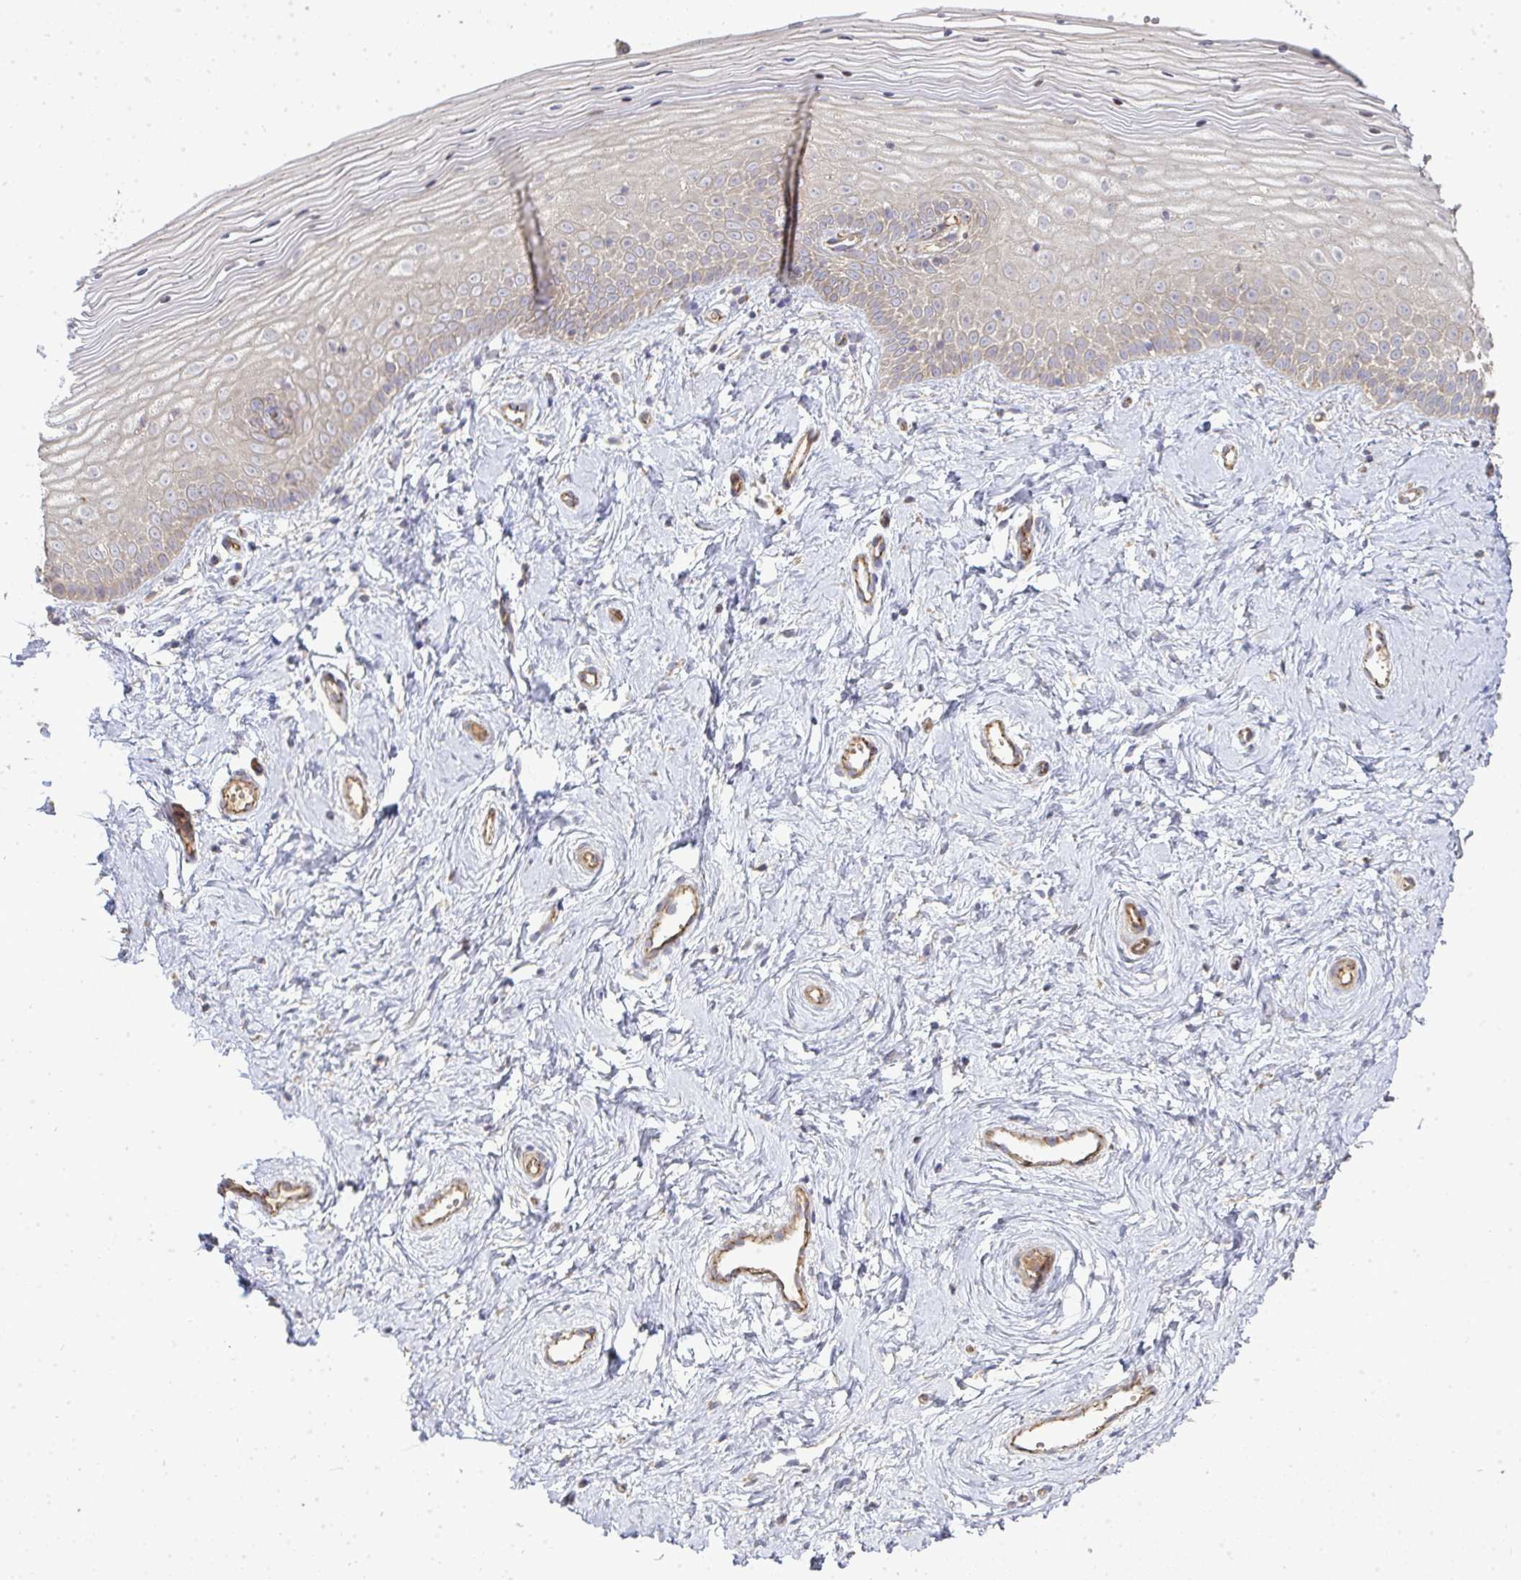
{"staining": {"intensity": "negative", "quantity": "none", "location": "none"}, "tissue": "vagina", "cell_type": "Squamous epithelial cells", "image_type": "normal", "snomed": [{"axis": "morphology", "description": "Normal tissue, NOS"}, {"axis": "topography", "description": "Vagina"}], "caption": "Protein analysis of unremarkable vagina displays no significant expression in squamous epithelial cells.", "gene": "B4GALT6", "patient": {"sex": "female", "age": 38}}